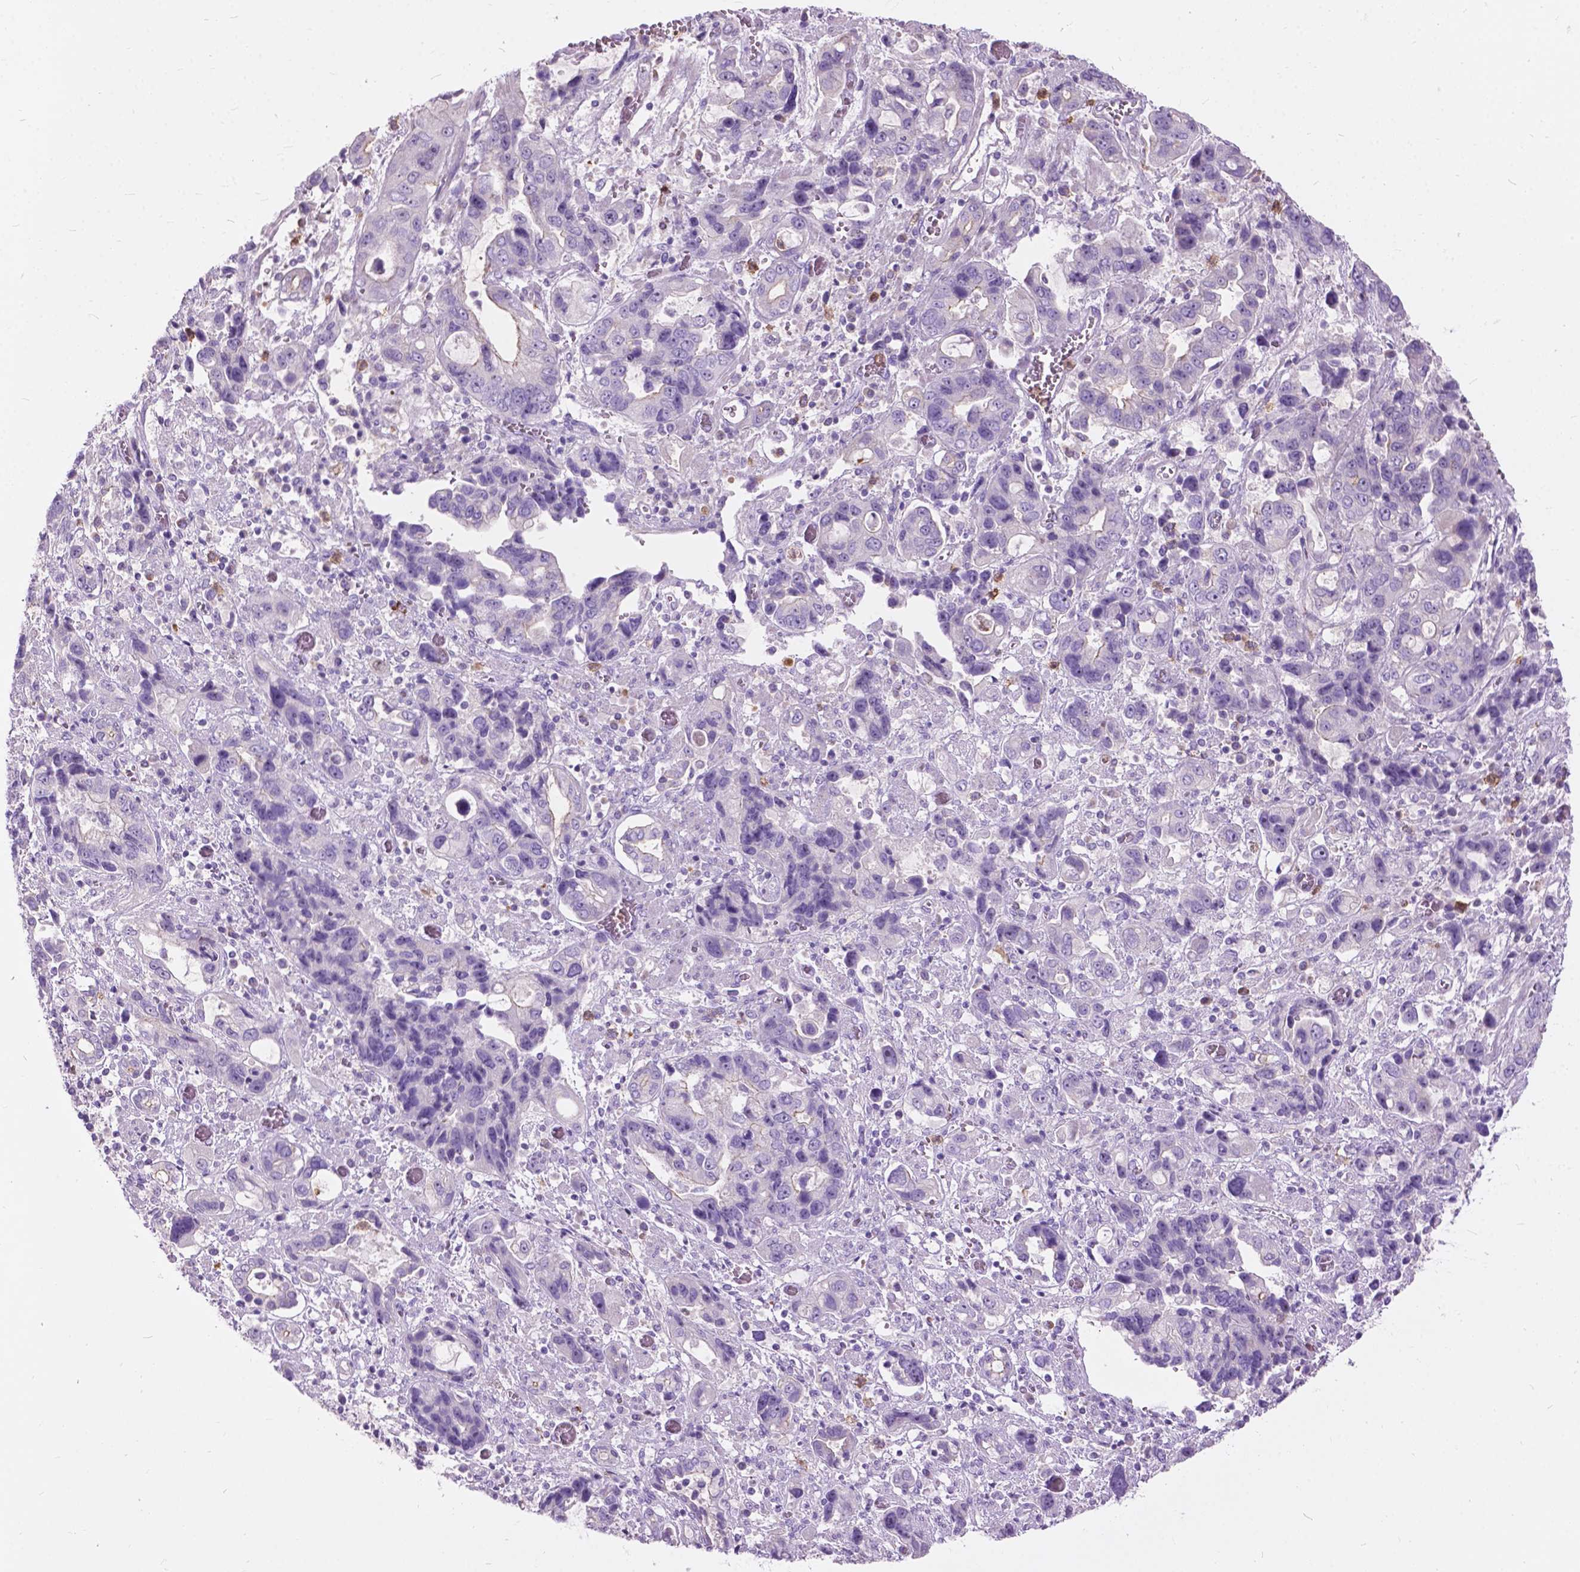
{"staining": {"intensity": "negative", "quantity": "none", "location": "none"}, "tissue": "stomach cancer", "cell_type": "Tumor cells", "image_type": "cancer", "snomed": [{"axis": "morphology", "description": "Adenocarcinoma, NOS"}, {"axis": "topography", "description": "Stomach, upper"}], "caption": "The photomicrograph displays no staining of tumor cells in stomach cancer.", "gene": "PRR35", "patient": {"sex": "female", "age": 81}}